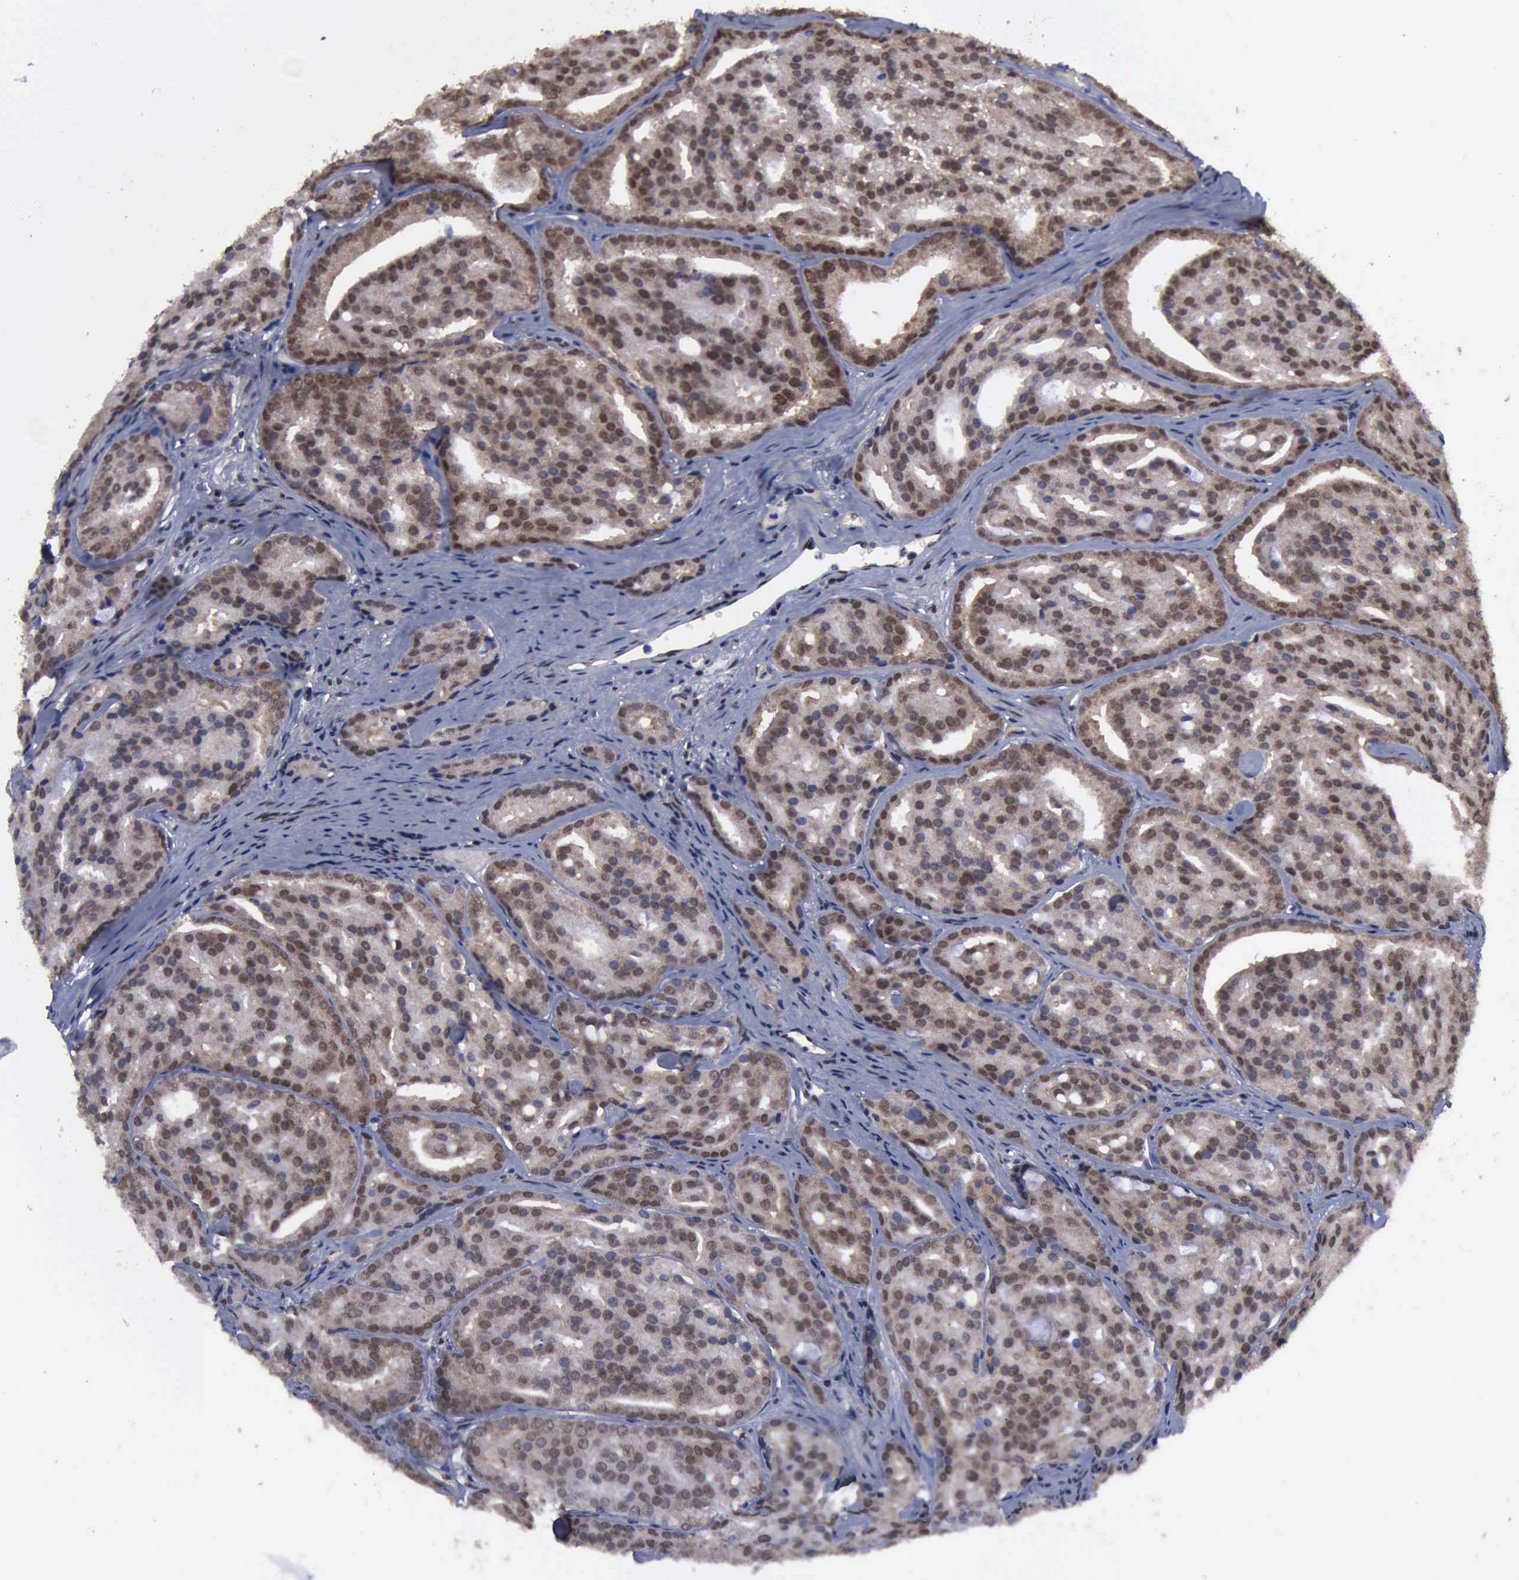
{"staining": {"intensity": "weak", "quantity": ">75%", "location": "cytoplasmic/membranous,nuclear"}, "tissue": "prostate cancer", "cell_type": "Tumor cells", "image_type": "cancer", "snomed": [{"axis": "morphology", "description": "Adenocarcinoma, High grade"}, {"axis": "topography", "description": "Prostate"}], "caption": "A photomicrograph of prostate cancer (high-grade adenocarcinoma) stained for a protein displays weak cytoplasmic/membranous and nuclear brown staining in tumor cells. (IHC, brightfield microscopy, high magnification).", "gene": "RTCB", "patient": {"sex": "male", "age": 64}}